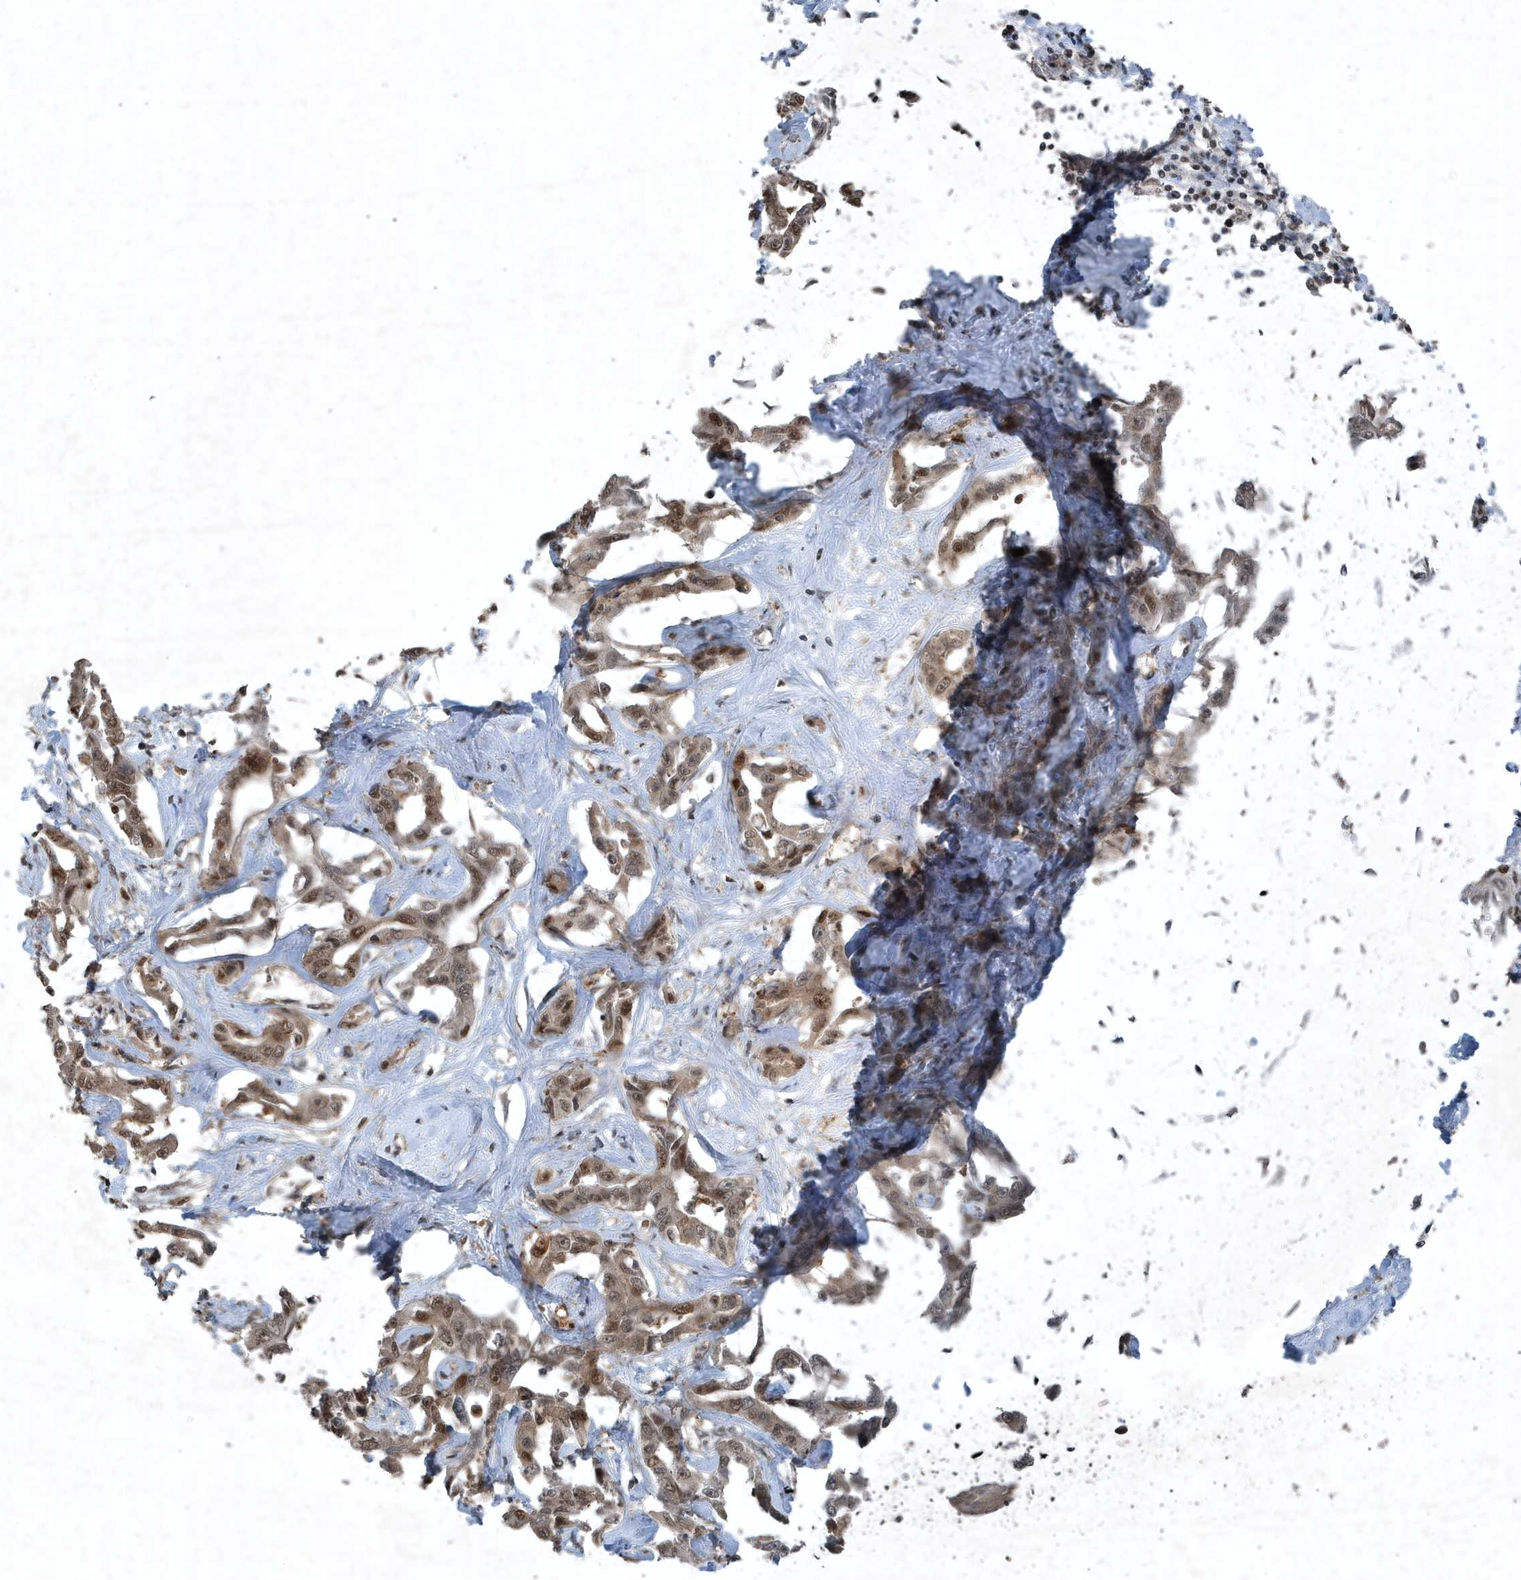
{"staining": {"intensity": "moderate", "quantity": ">75%", "location": "cytoplasmic/membranous,nuclear"}, "tissue": "liver cancer", "cell_type": "Tumor cells", "image_type": "cancer", "snomed": [{"axis": "morphology", "description": "Cholangiocarcinoma"}, {"axis": "topography", "description": "Liver"}], "caption": "Liver cholangiocarcinoma stained with a brown dye exhibits moderate cytoplasmic/membranous and nuclear positive positivity in approximately >75% of tumor cells.", "gene": "HSPA1A", "patient": {"sex": "male", "age": 59}}